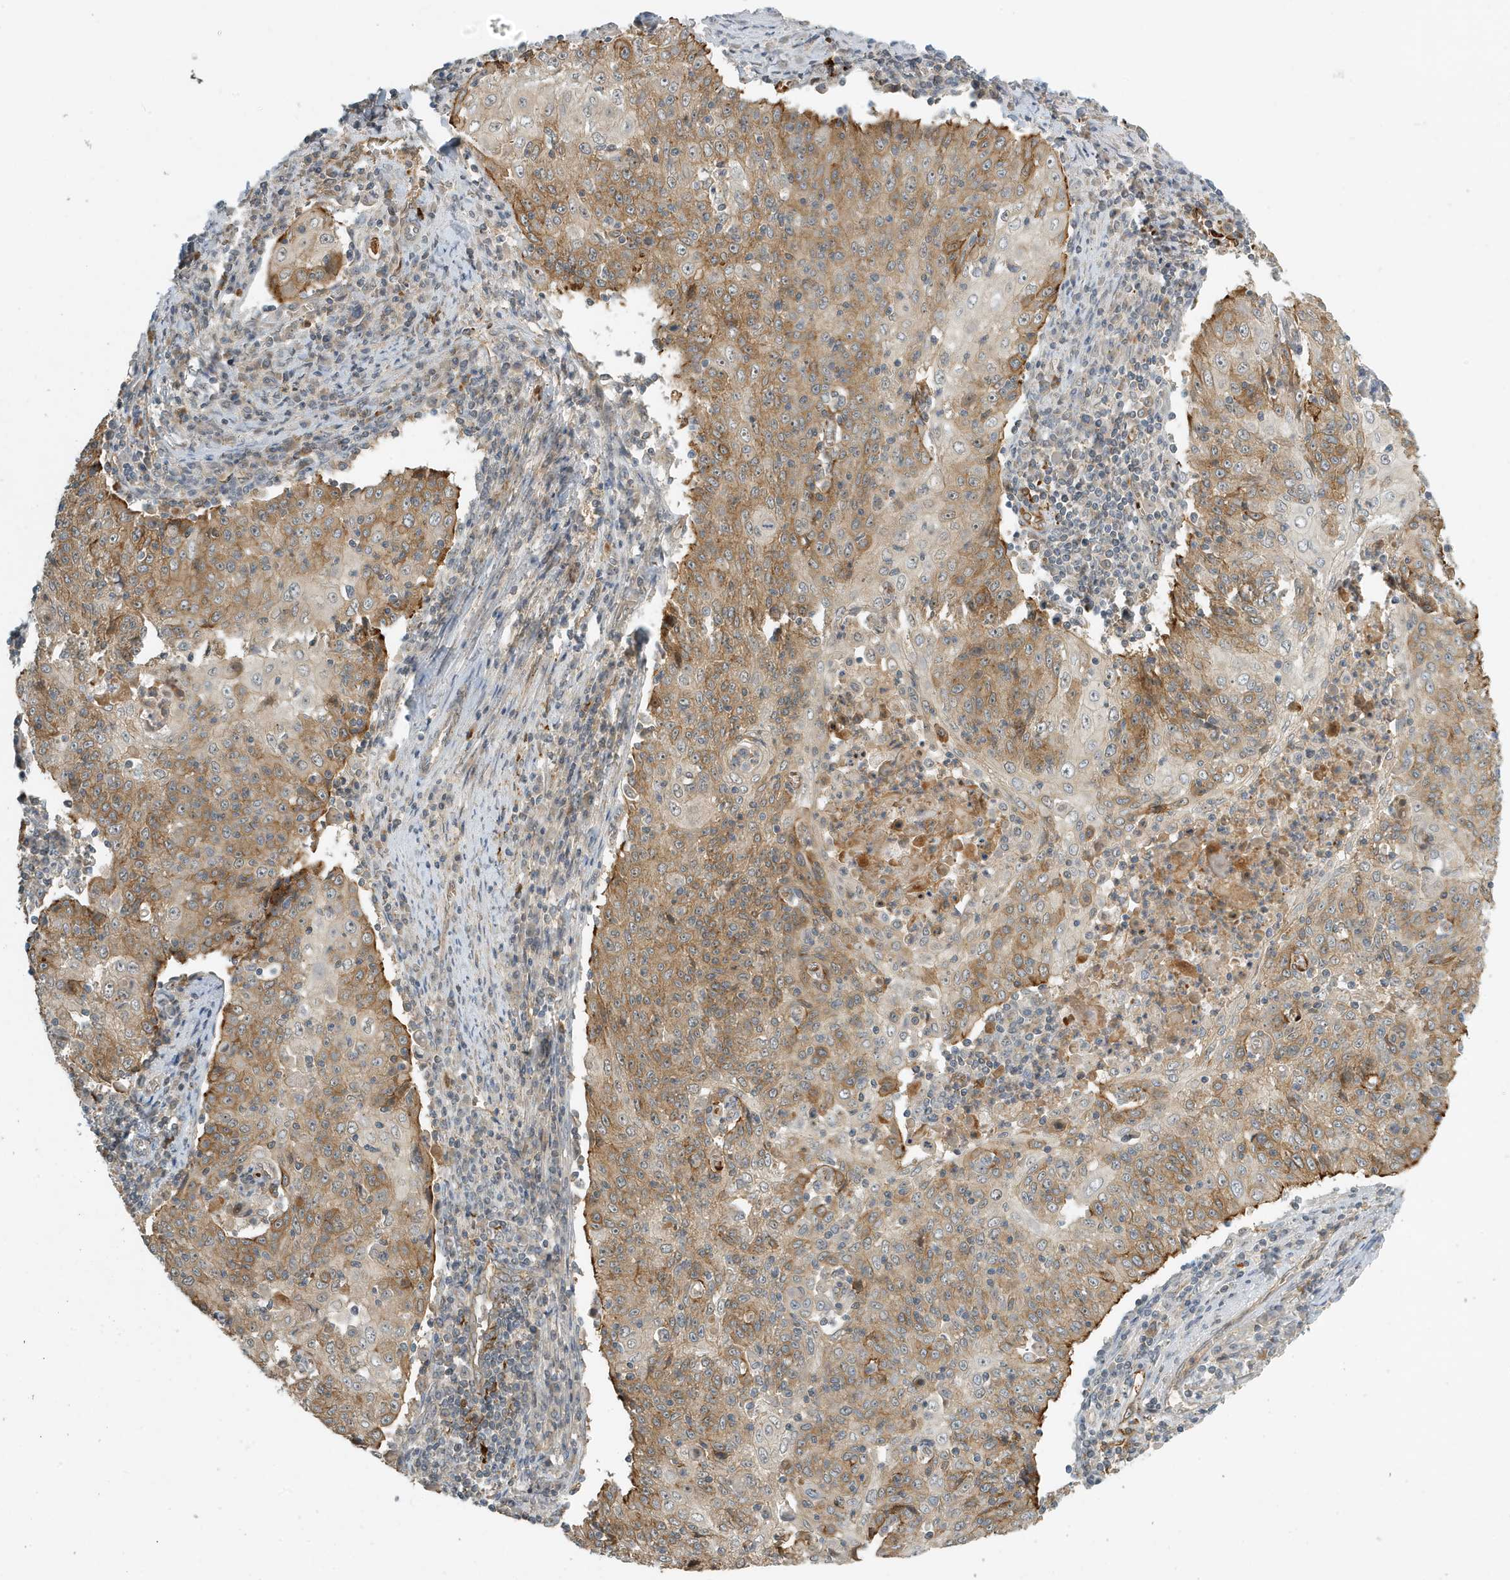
{"staining": {"intensity": "moderate", "quantity": "25%-75%", "location": "cytoplasmic/membranous"}, "tissue": "cervical cancer", "cell_type": "Tumor cells", "image_type": "cancer", "snomed": [{"axis": "morphology", "description": "Squamous cell carcinoma, NOS"}, {"axis": "topography", "description": "Cervix"}], "caption": "Immunohistochemical staining of human cervical cancer displays medium levels of moderate cytoplasmic/membranous protein staining in approximately 25%-75% of tumor cells.", "gene": "FYCO1", "patient": {"sex": "female", "age": 48}}